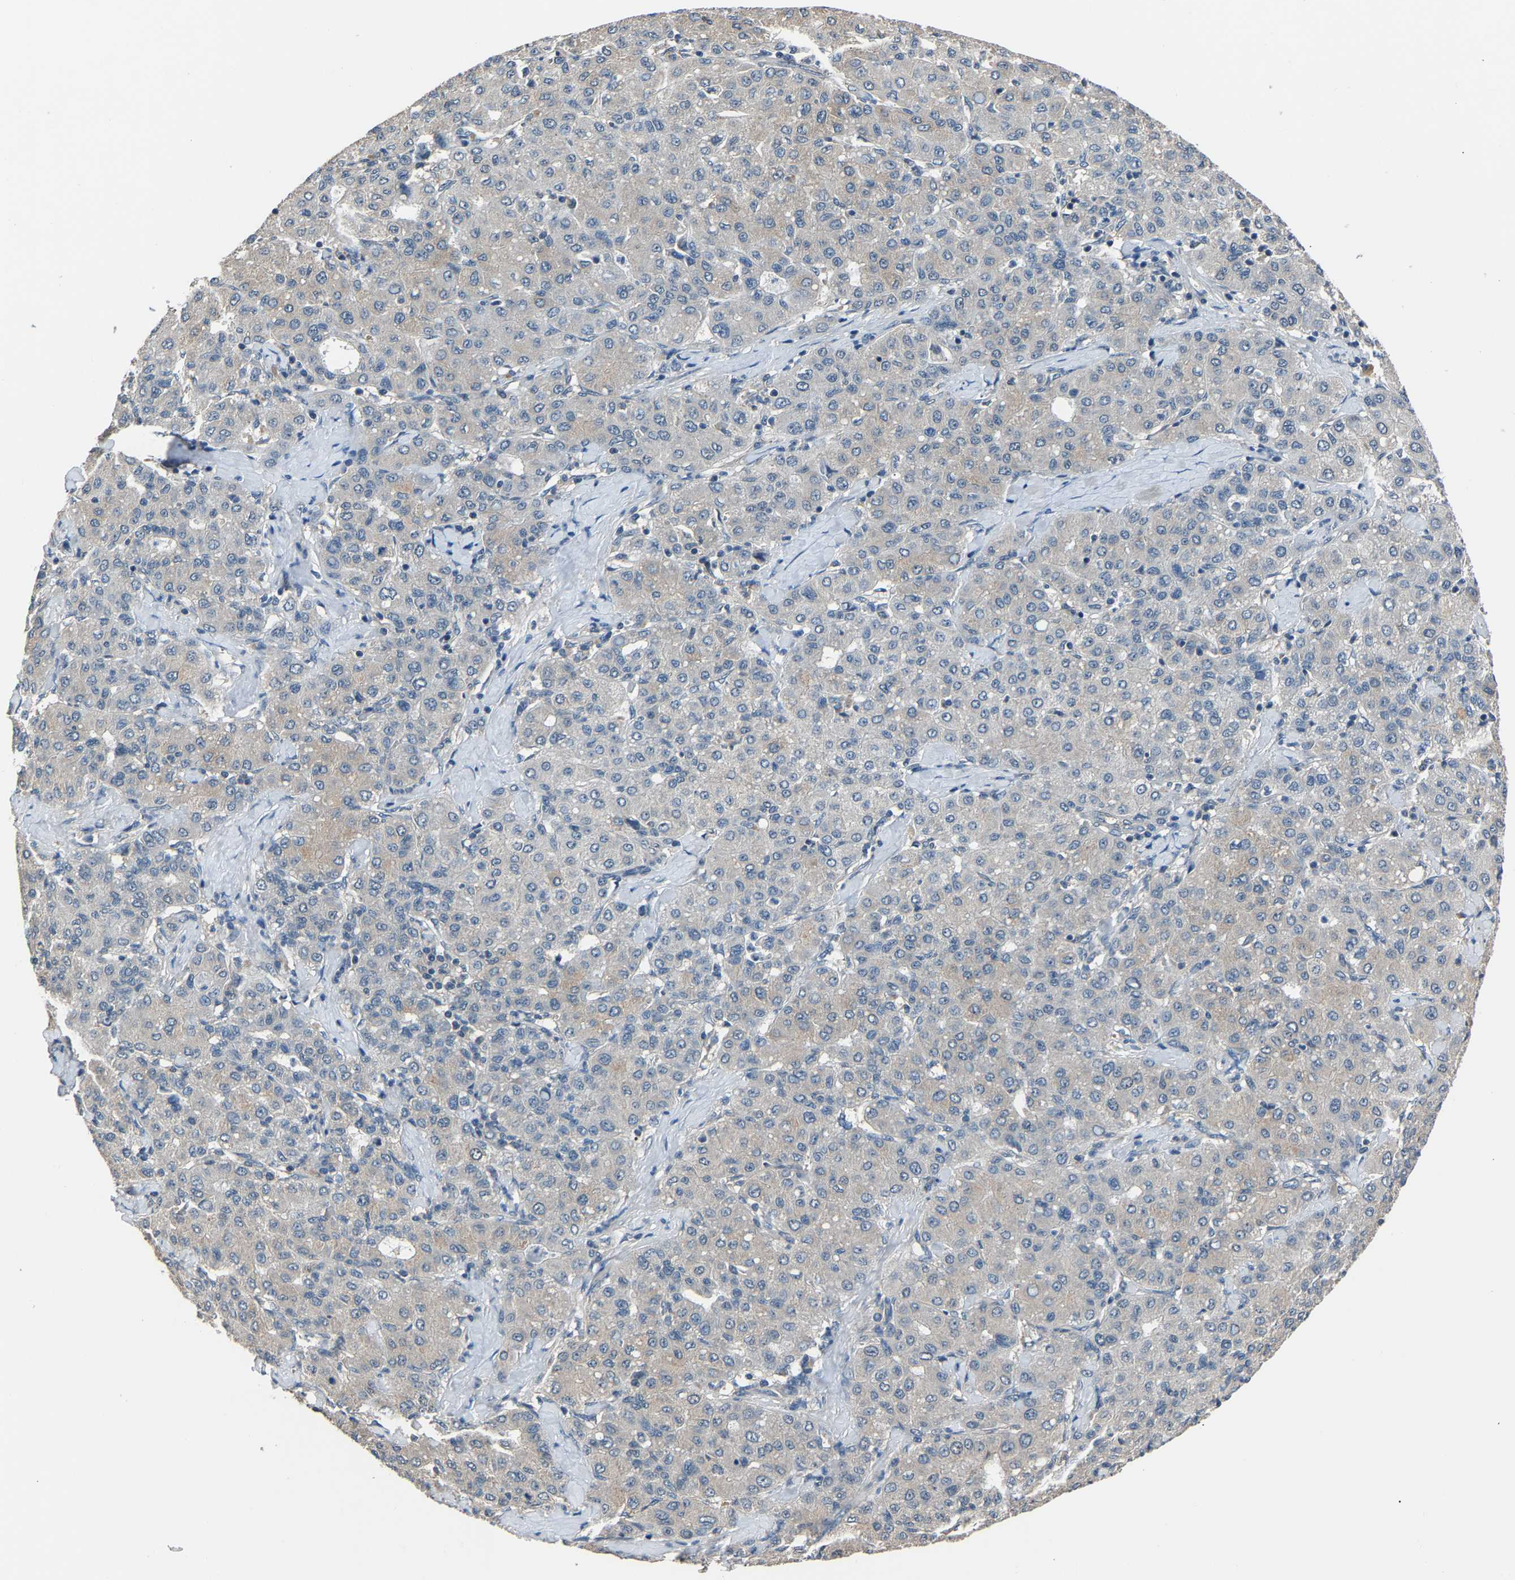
{"staining": {"intensity": "negative", "quantity": "none", "location": "none"}, "tissue": "liver cancer", "cell_type": "Tumor cells", "image_type": "cancer", "snomed": [{"axis": "morphology", "description": "Carcinoma, Hepatocellular, NOS"}, {"axis": "topography", "description": "Liver"}], "caption": "Tumor cells show no significant staining in liver hepatocellular carcinoma. The staining is performed using DAB (3,3'-diaminobenzidine) brown chromogen with nuclei counter-stained in using hematoxylin.", "gene": "ABCC9", "patient": {"sex": "male", "age": 65}}